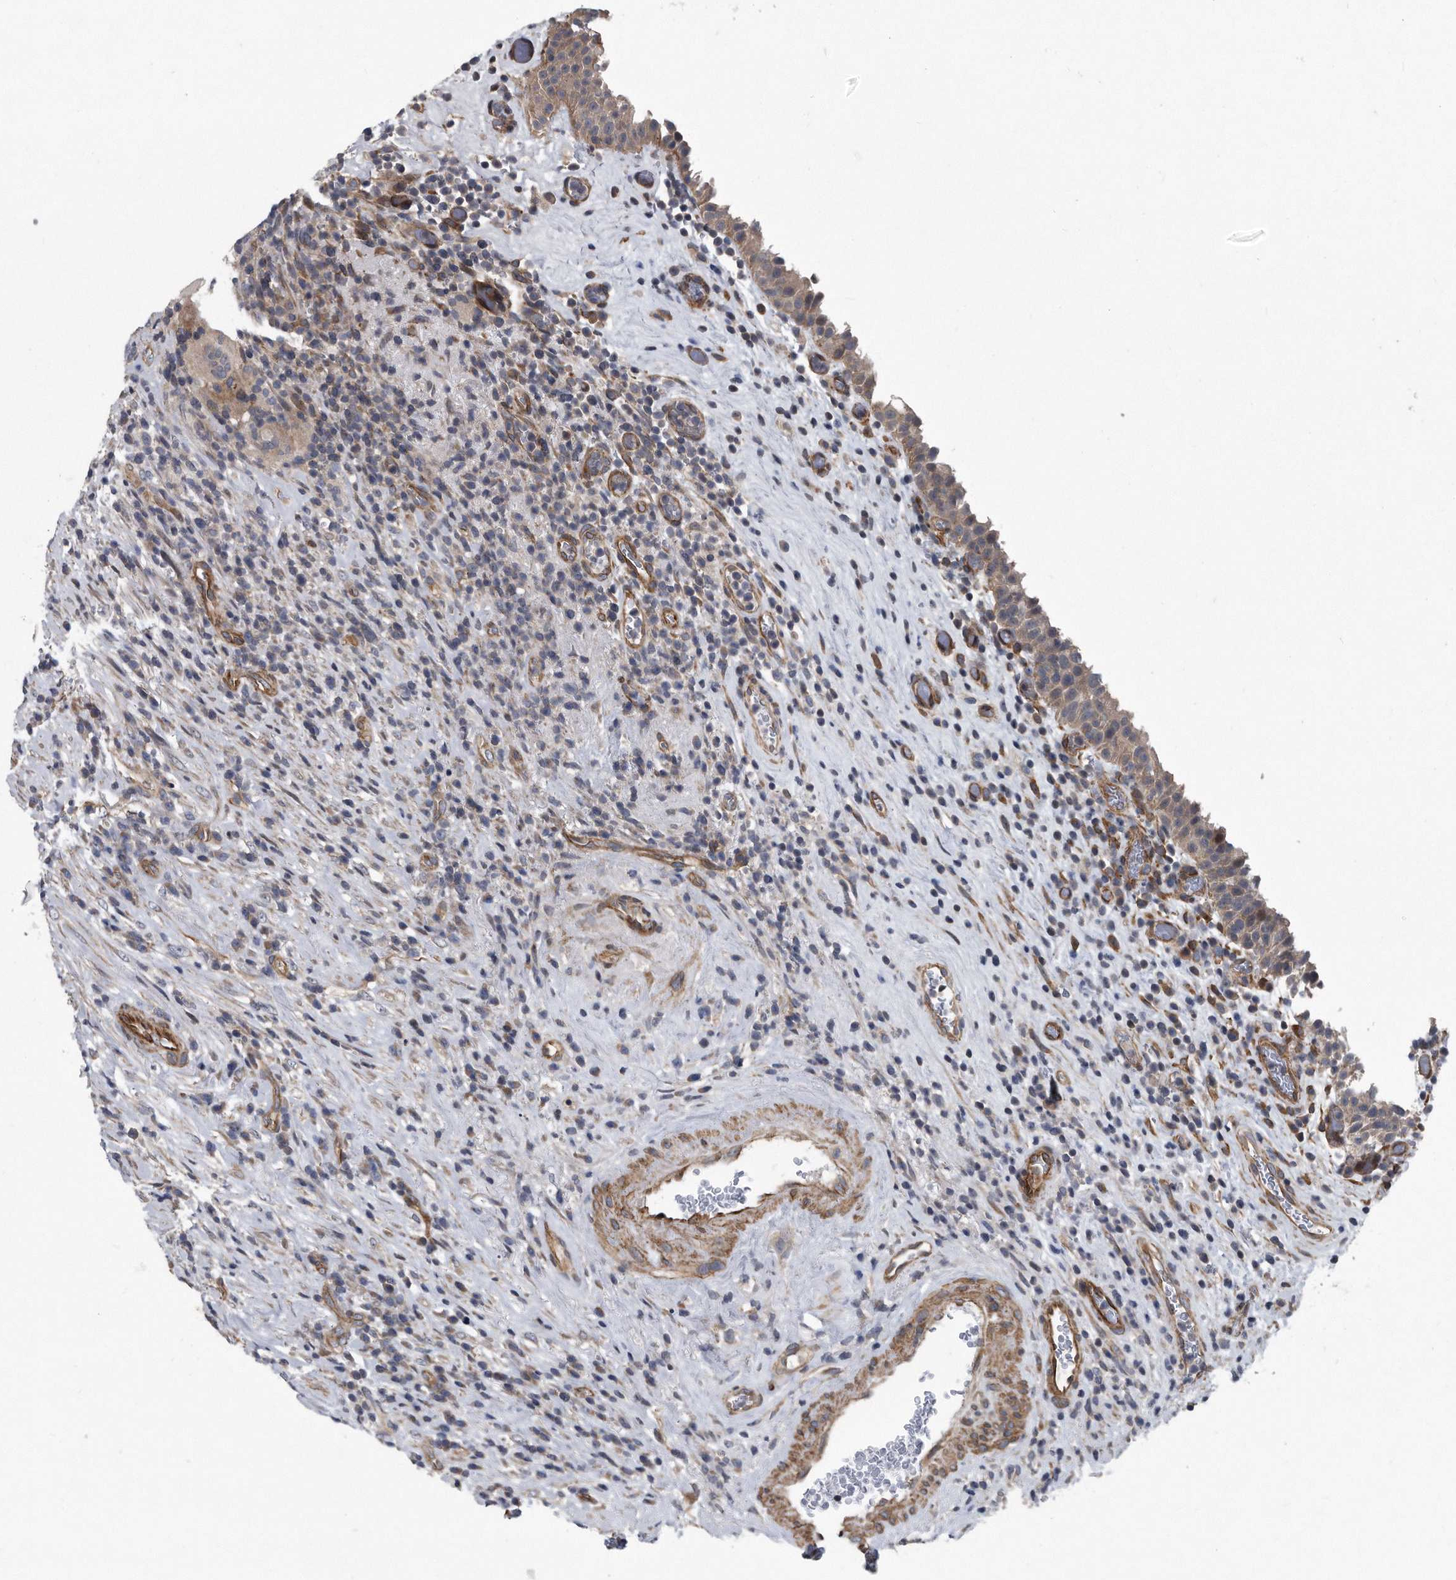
{"staining": {"intensity": "weak", "quantity": "25%-75%", "location": "cytoplasmic/membranous"}, "tissue": "urinary bladder", "cell_type": "Urothelial cells", "image_type": "normal", "snomed": [{"axis": "morphology", "description": "Normal tissue, NOS"}, {"axis": "morphology", "description": "Inflammation, NOS"}, {"axis": "topography", "description": "Urinary bladder"}], "caption": "This is an image of immunohistochemistry staining of benign urinary bladder, which shows weak staining in the cytoplasmic/membranous of urothelial cells.", "gene": "ARMCX1", "patient": {"sex": "female", "age": 75}}